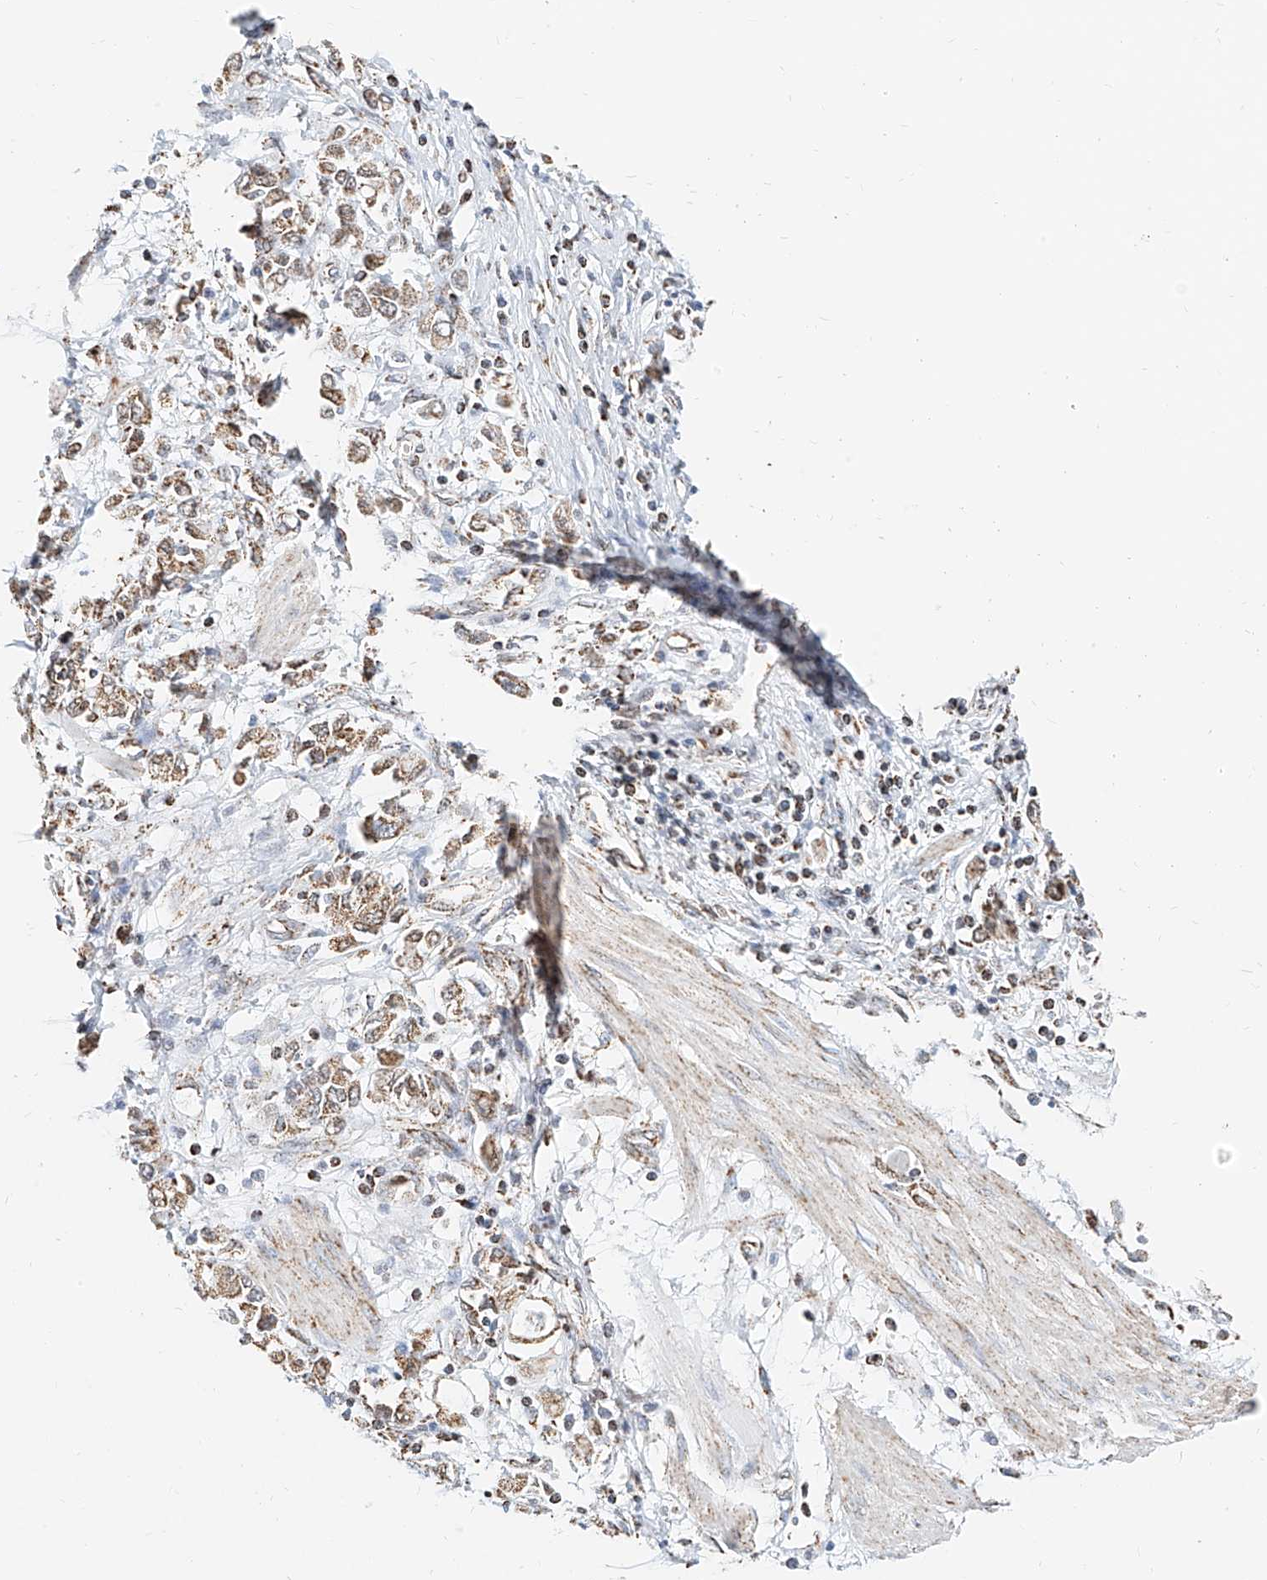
{"staining": {"intensity": "moderate", "quantity": ">75%", "location": "cytoplasmic/membranous"}, "tissue": "stomach cancer", "cell_type": "Tumor cells", "image_type": "cancer", "snomed": [{"axis": "morphology", "description": "Adenocarcinoma, NOS"}, {"axis": "topography", "description": "Stomach"}], "caption": "Brown immunohistochemical staining in human stomach cancer shows moderate cytoplasmic/membranous positivity in about >75% of tumor cells.", "gene": "NALCN", "patient": {"sex": "female", "age": 76}}